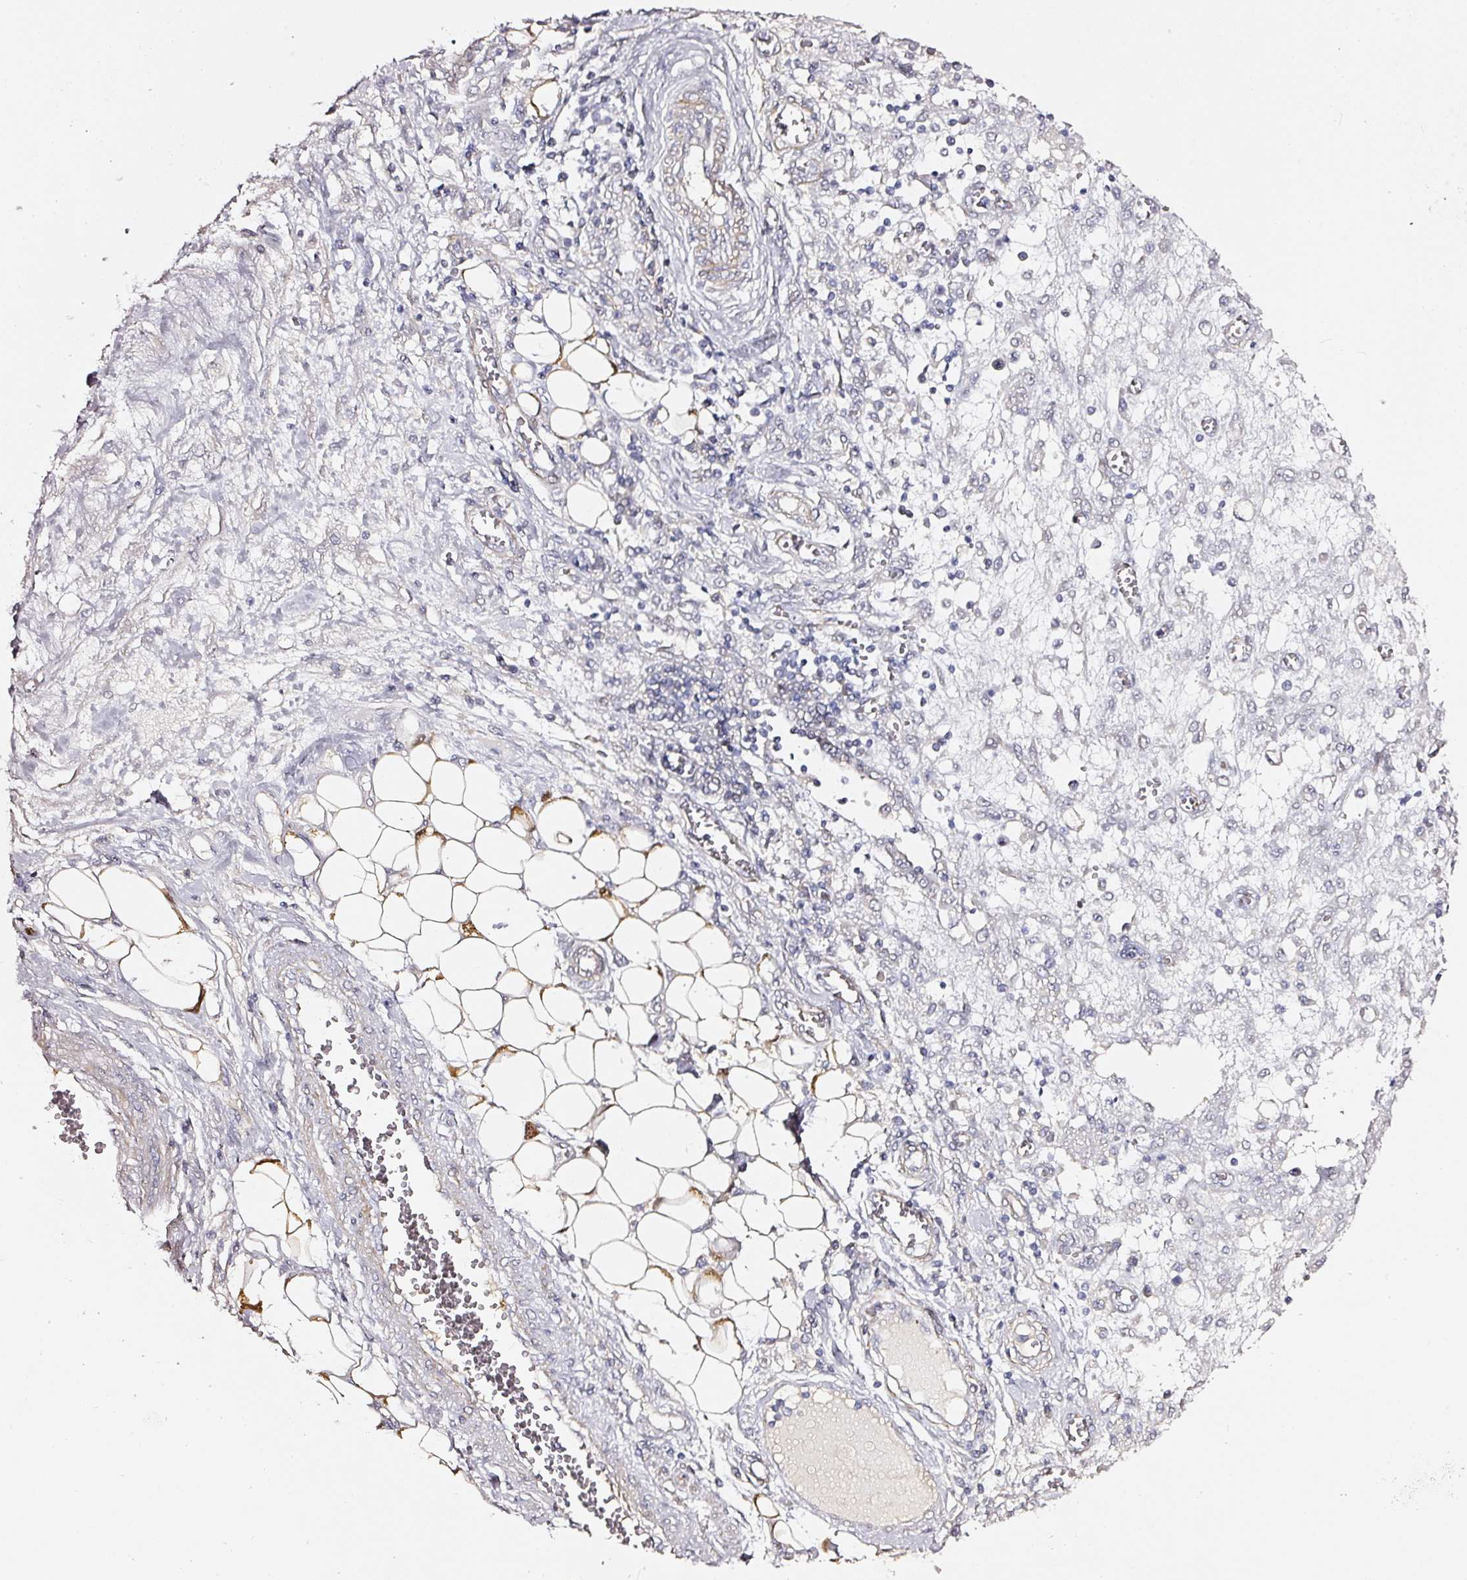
{"staining": {"intensity": "negative", "quantity": "none", "location": "none"}, "tissue": "ovarian cancer", "cell_type": "Tumor cells", "image_type": "cancer", "snomed": [{"axis": "morphology", "description": "Cystadenocarcinoma, serous, NOS"}, {"axis": "topography", "description": "Soft tissue"}, {"axis": "topography", "description": "Ovary"}], "caption": "IHC histopathology image of human serous cystadenocarcinoma (ovarian) stained for a protein (brown), which reveals no positivity in tumor cells. (DAB immunohistochemistry with hematoxylin counter stain).", "gene": "TOGARAM1", "patient": {"sex": "female", "age": 57}}